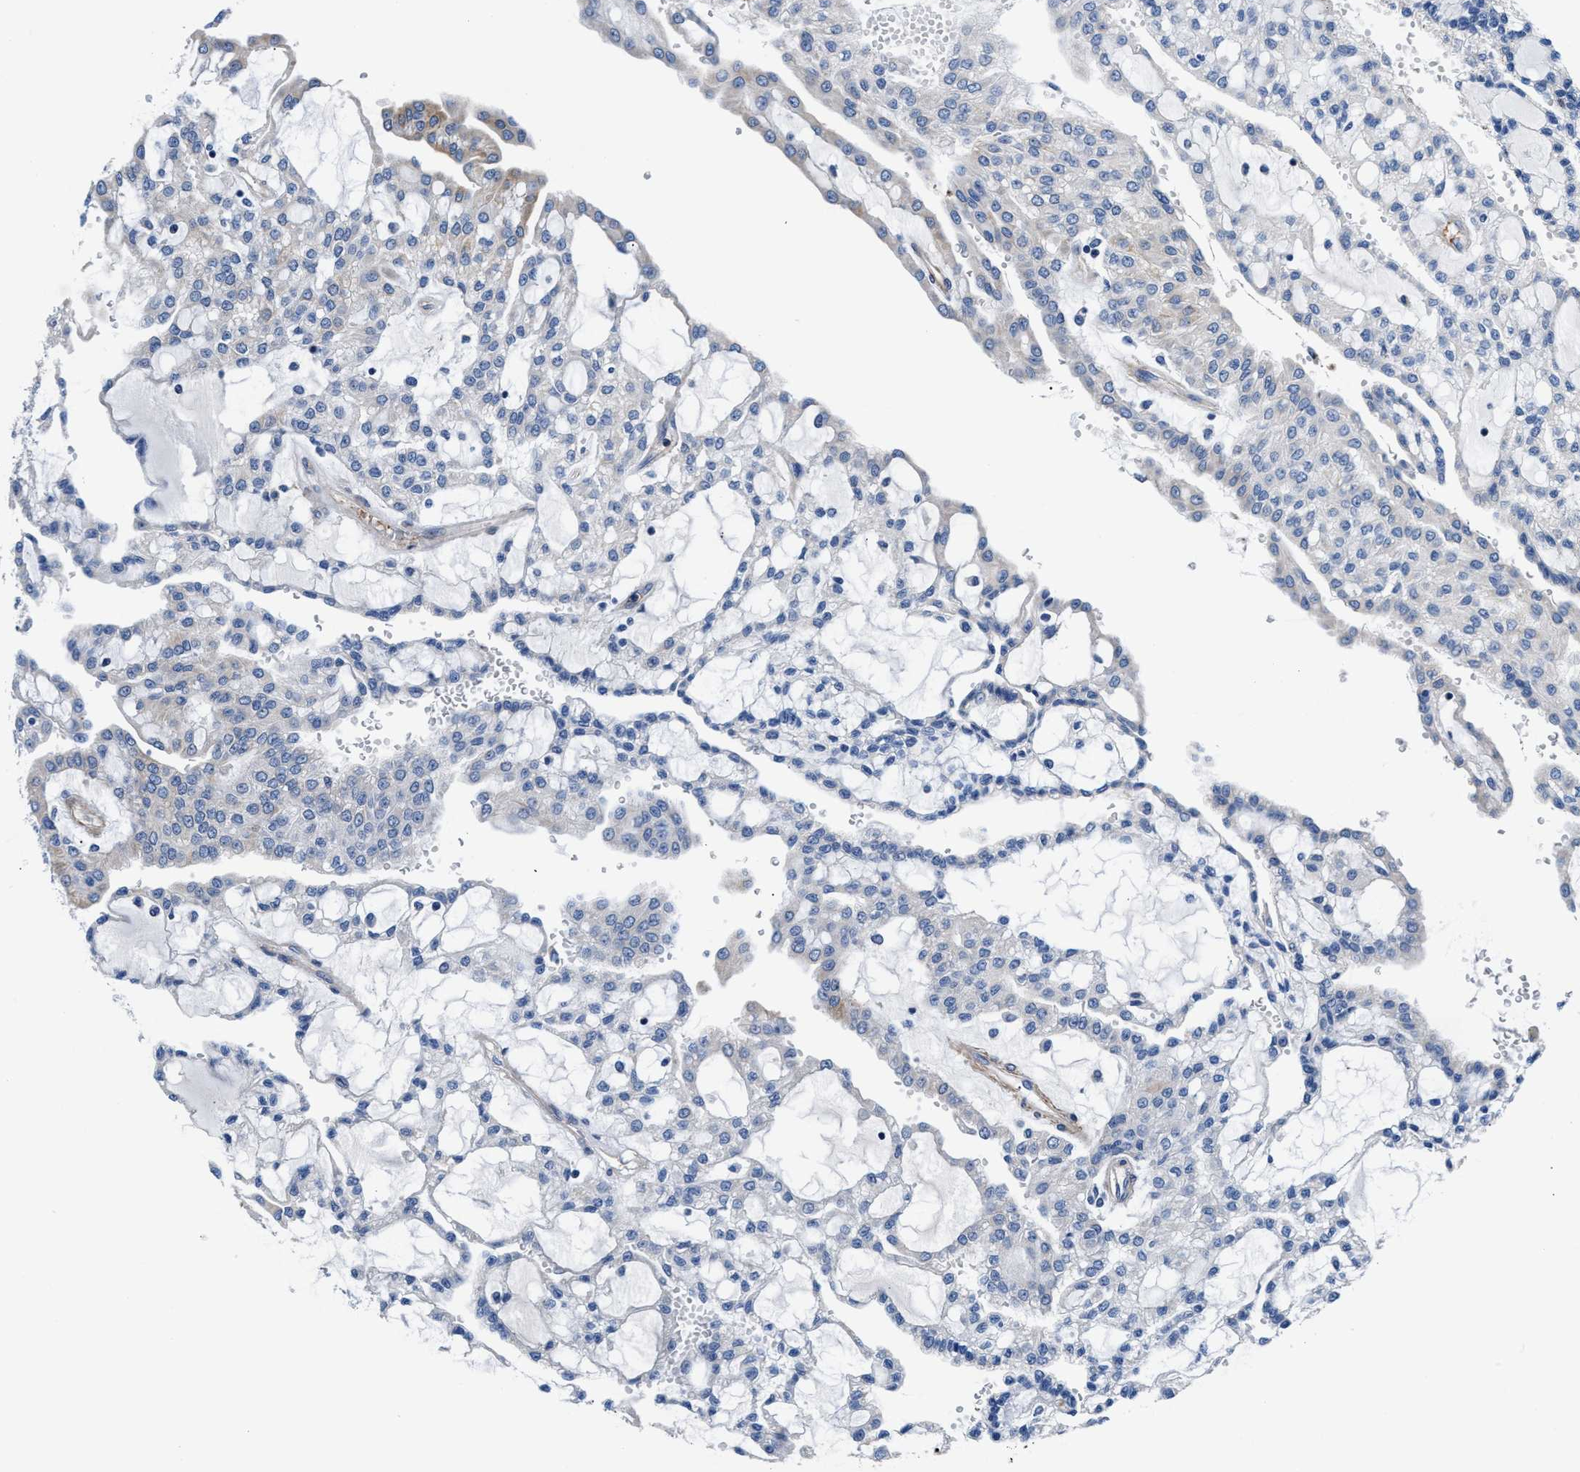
{"staining": {"intensity": "negative", "quantity": "none", "location": "none"}, "tissue": "renal cancer", "cell_type": "Tumor cells", "image_type": "cancer", "snomed": [{"axis": "morphology", "description": "Adenocarcinoma, NOS"}, {"axis": "topography", "description": "Kidney"}], "caption": "Tumor cells show no significant protein positivity in renal cancer.", "gene": "PARG", "patient": {"sex": "male", "age": 63}}